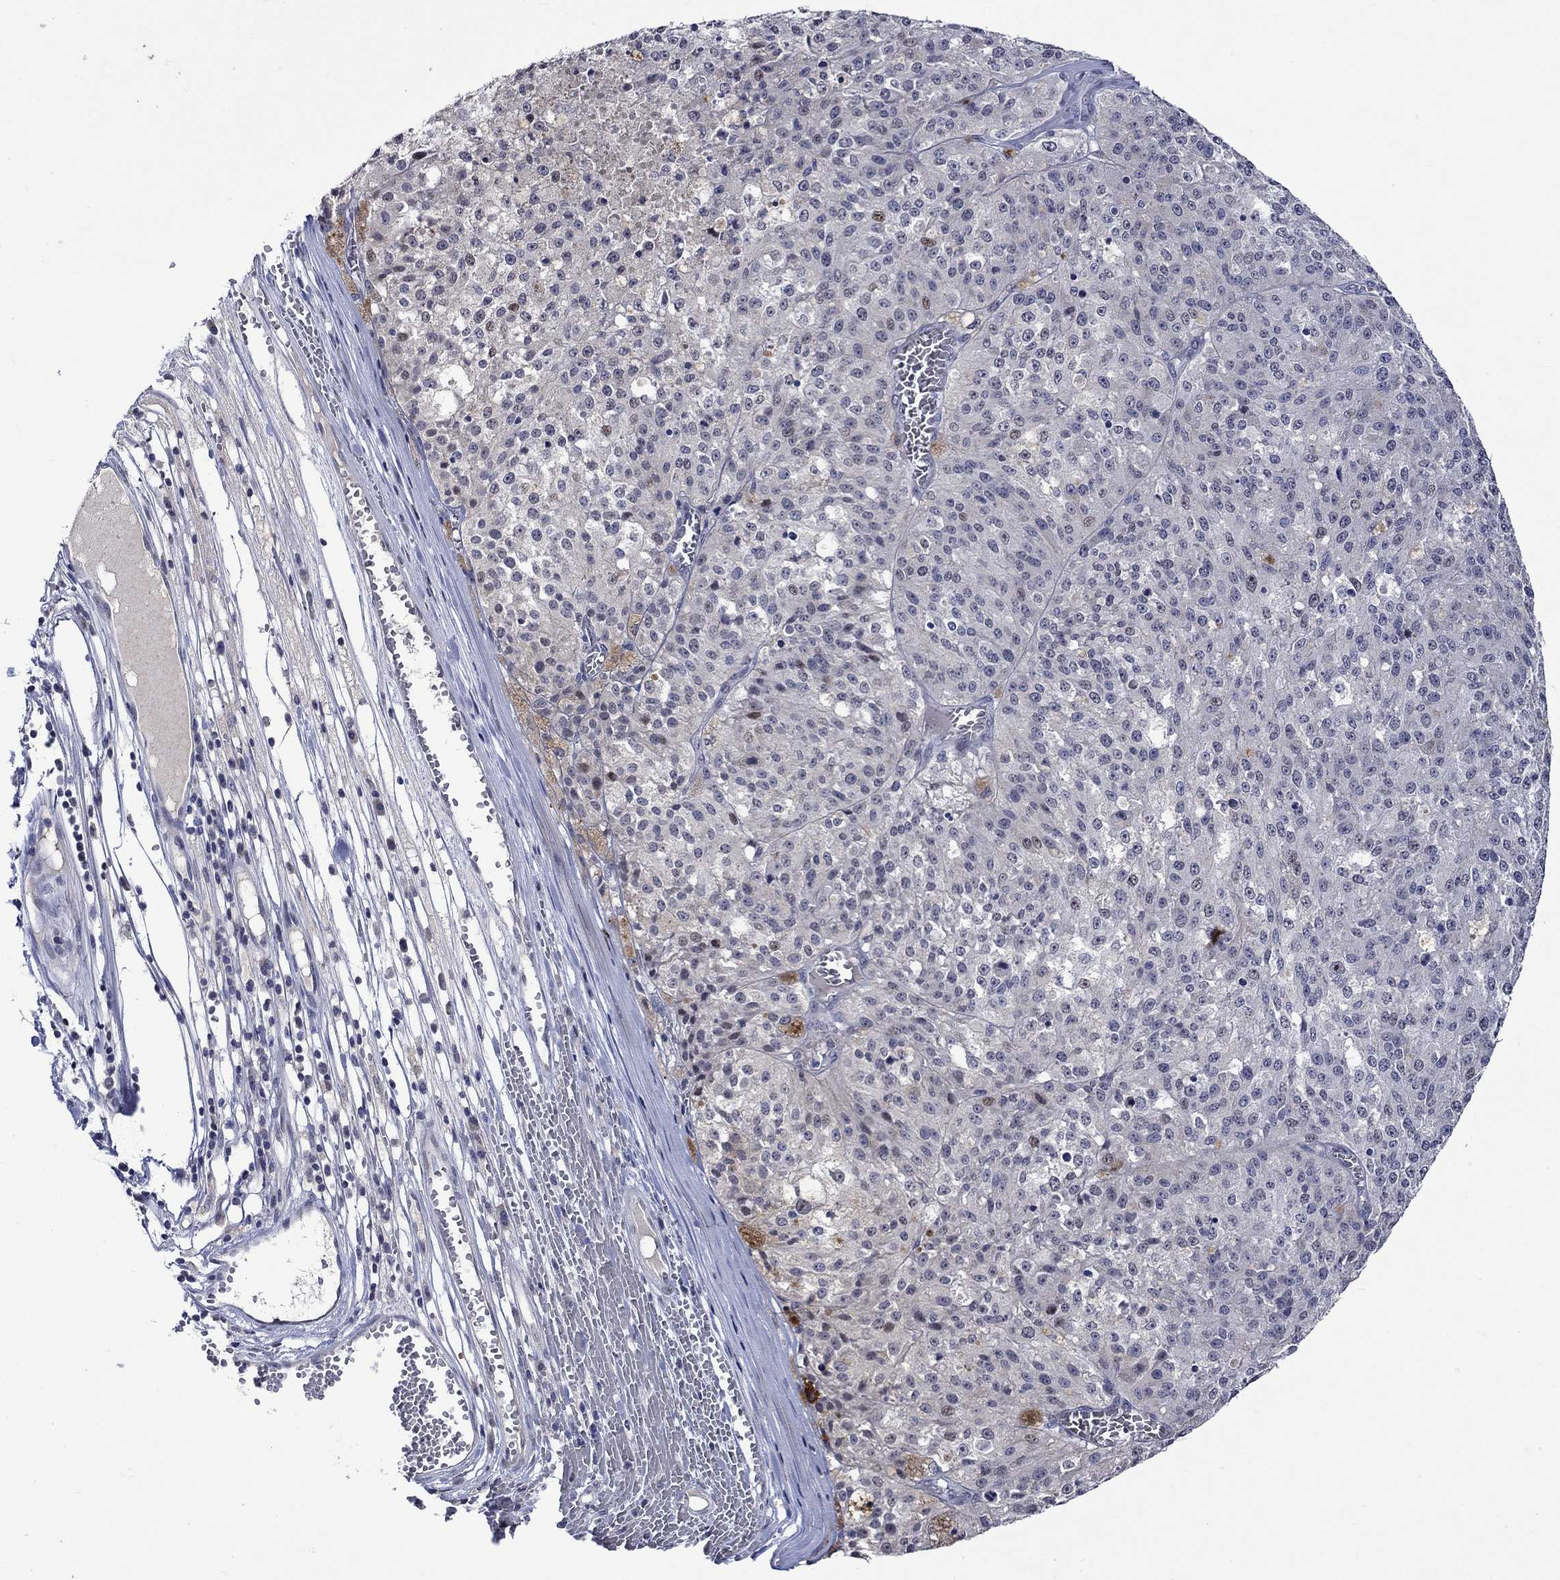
{"staining": {"intensity": "negative", "quantity": "none", "location": "none"}, "tissue": "melanoma", "cell_type": "Tumor cells", "image_type": "cancer", "snomed": [{"axis": "morphology", "description": "Malignant melanoma, Metastatic site"}, {"axis": "topography", "description": "Lymph node"}], "caption": "The IHC image has no significant positivity in tumor cells of malignant melanoma (metastatic site) tissue.", "gene": "DDX3Y", "patient": {"sex": "female", "age": 64}}